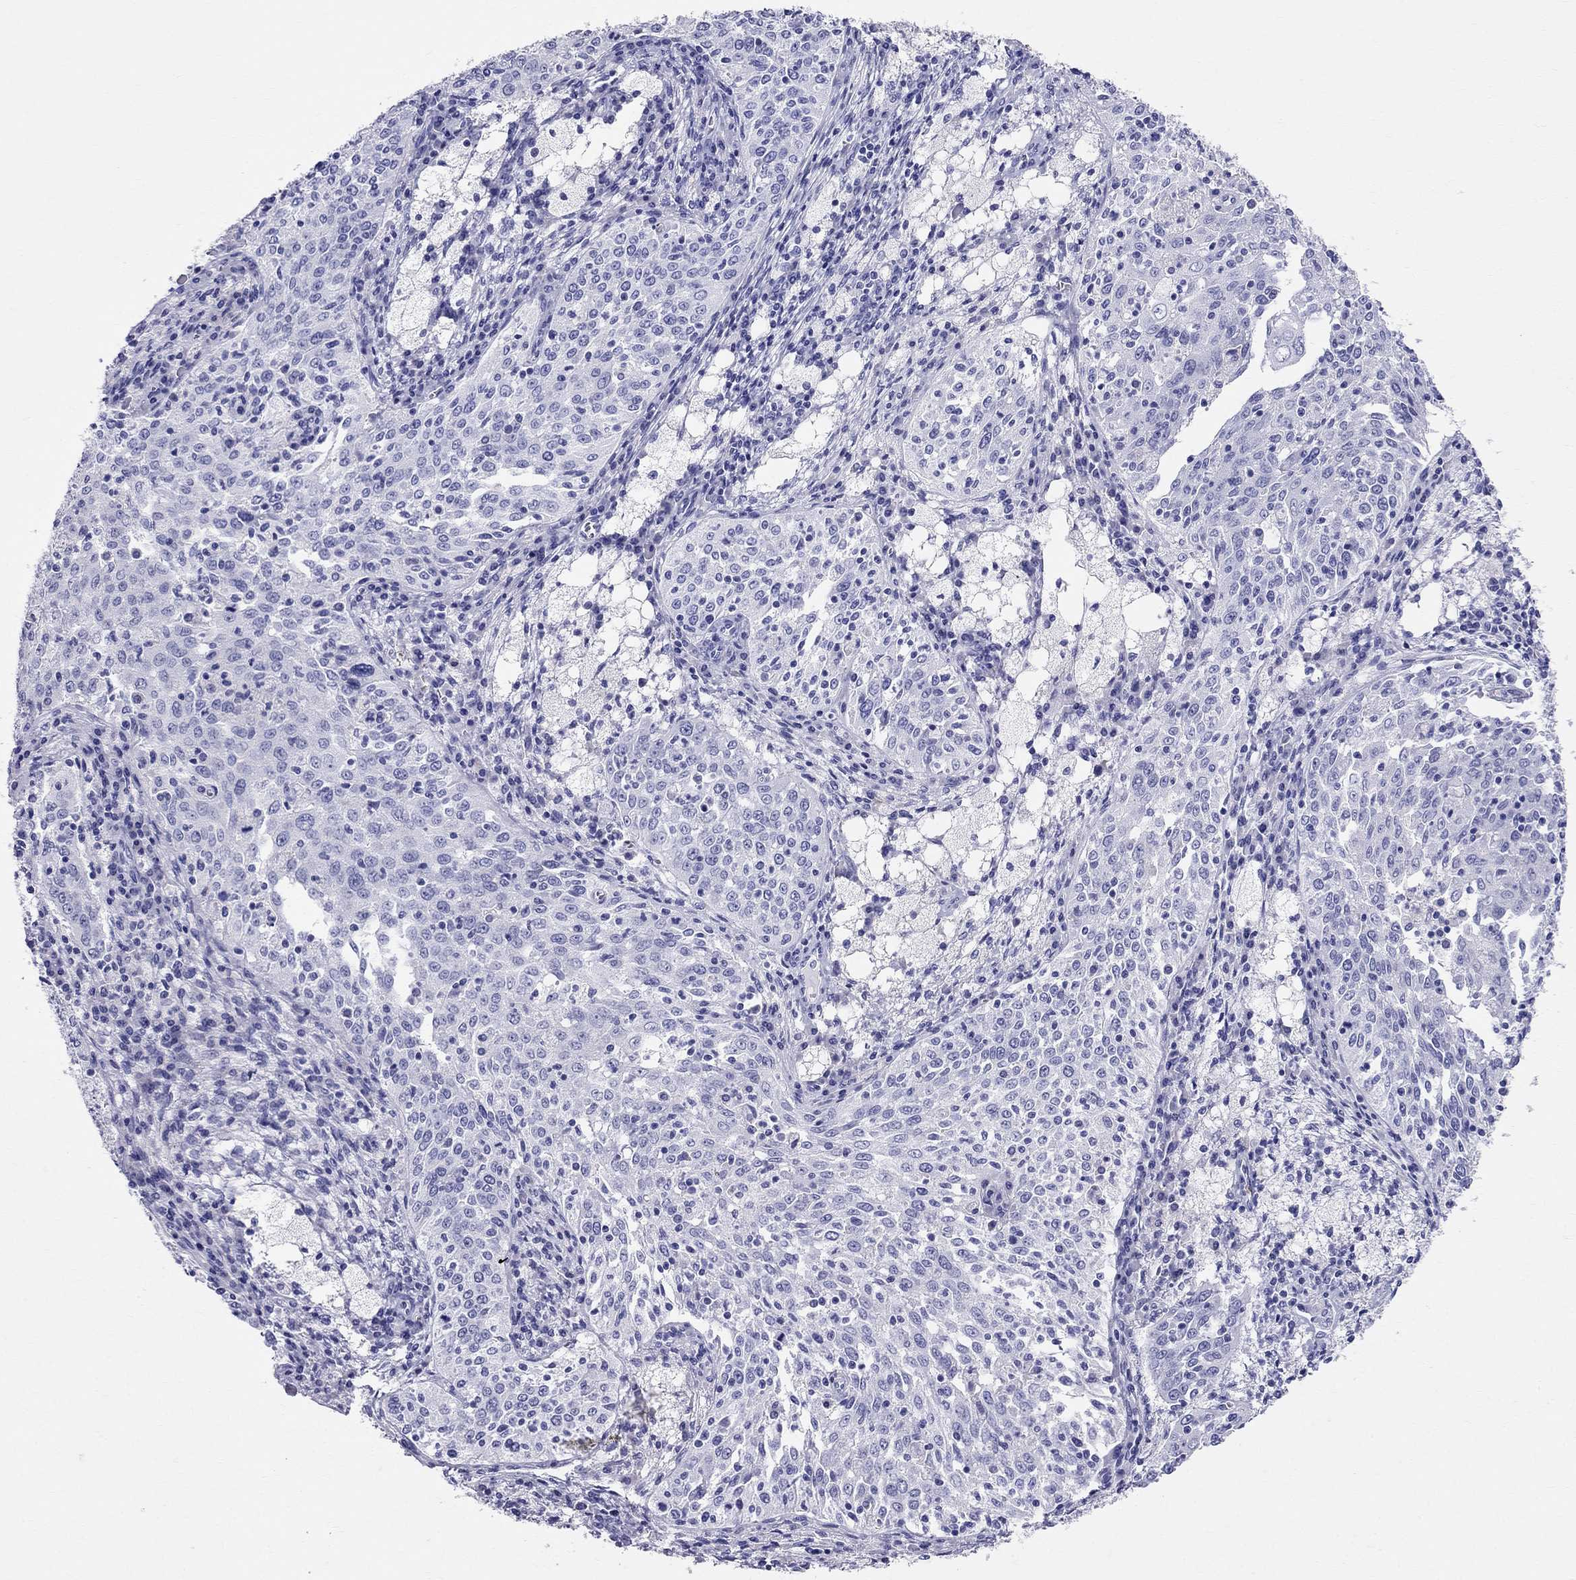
{"staining": {"intensity": "negative", "quantity": "none", "location": "none"}, "tissue": "cervical cancer", "cell_type": "Tumor cells", "image_type": "cancer", "snomed": [{"axis": "morphology", "description": "Squamous cell carcinoma, NOS"}, {"axis": "topography", "description": "Cervix"}], "caption": "DAB immunohistochemical staining of human cervical cancer (squamous cell carcinoma) exhibits no significant positivity in tumor cells. (IHC, brightfield microscopy, high magnification).", "gene": "DNAAF6", "patient": {"sex": "female", "age": 41}}